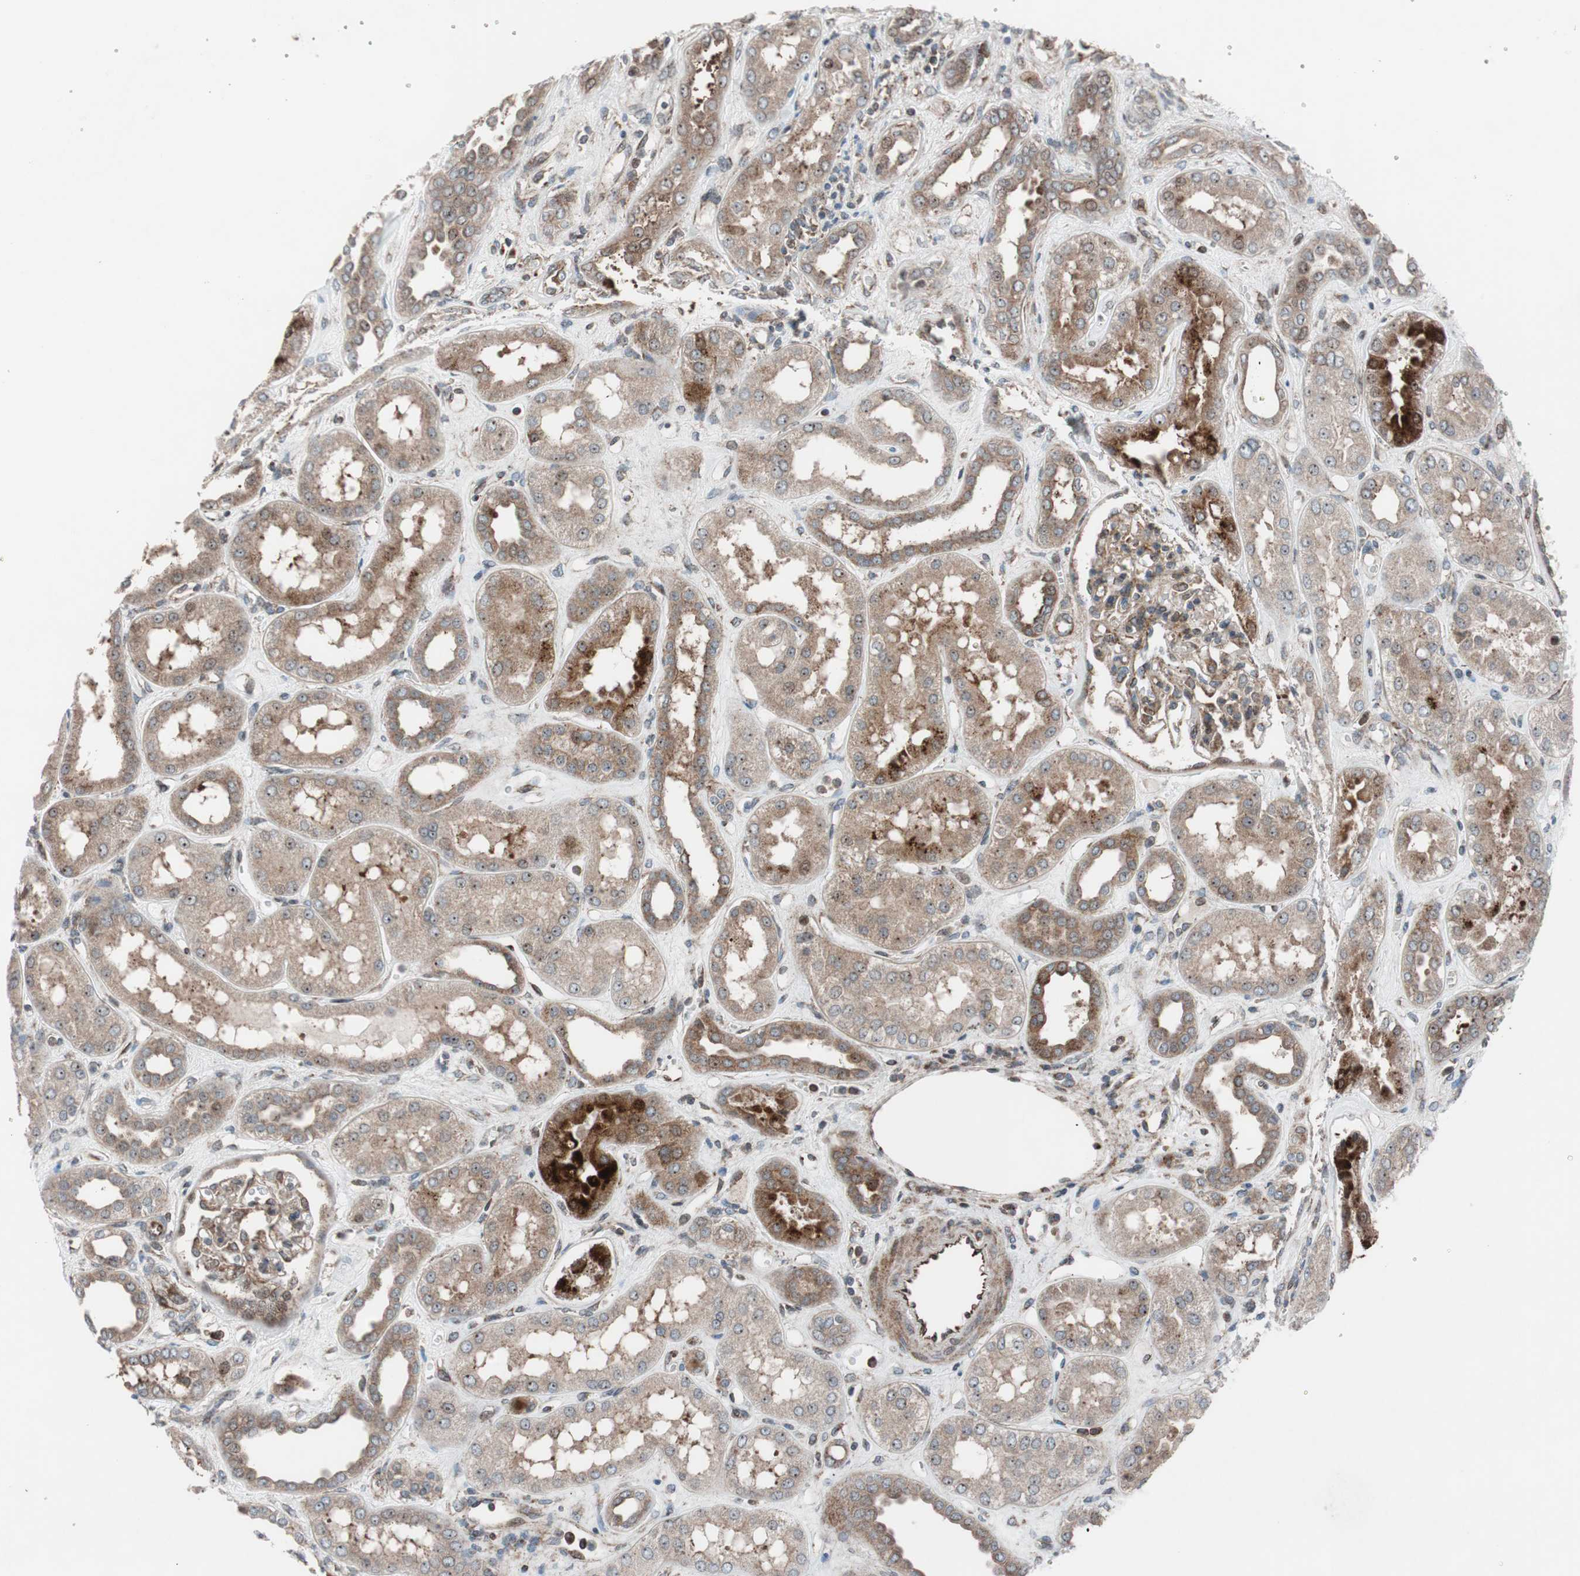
{"staining": {"intensity": "moderate", "quantity": ">75%", "location": "cytoplasmic/membranous"}, "tissue": "kidney", "cell_type": "Cells in glomeruli", "image_type": "normal", "snomed": [{"axis": "morphology", "description": "Normal tissue, NOS"}, {"axis": "topography", "description": "Kidney"}], "caption": "A histopathology image of human kidney stained for a protein reveals moderate cytoplasmic/membranous brown staining in cells in glomeruli.", "gene": "CCL14", "patient": {"sex": "male", "age": 59}}